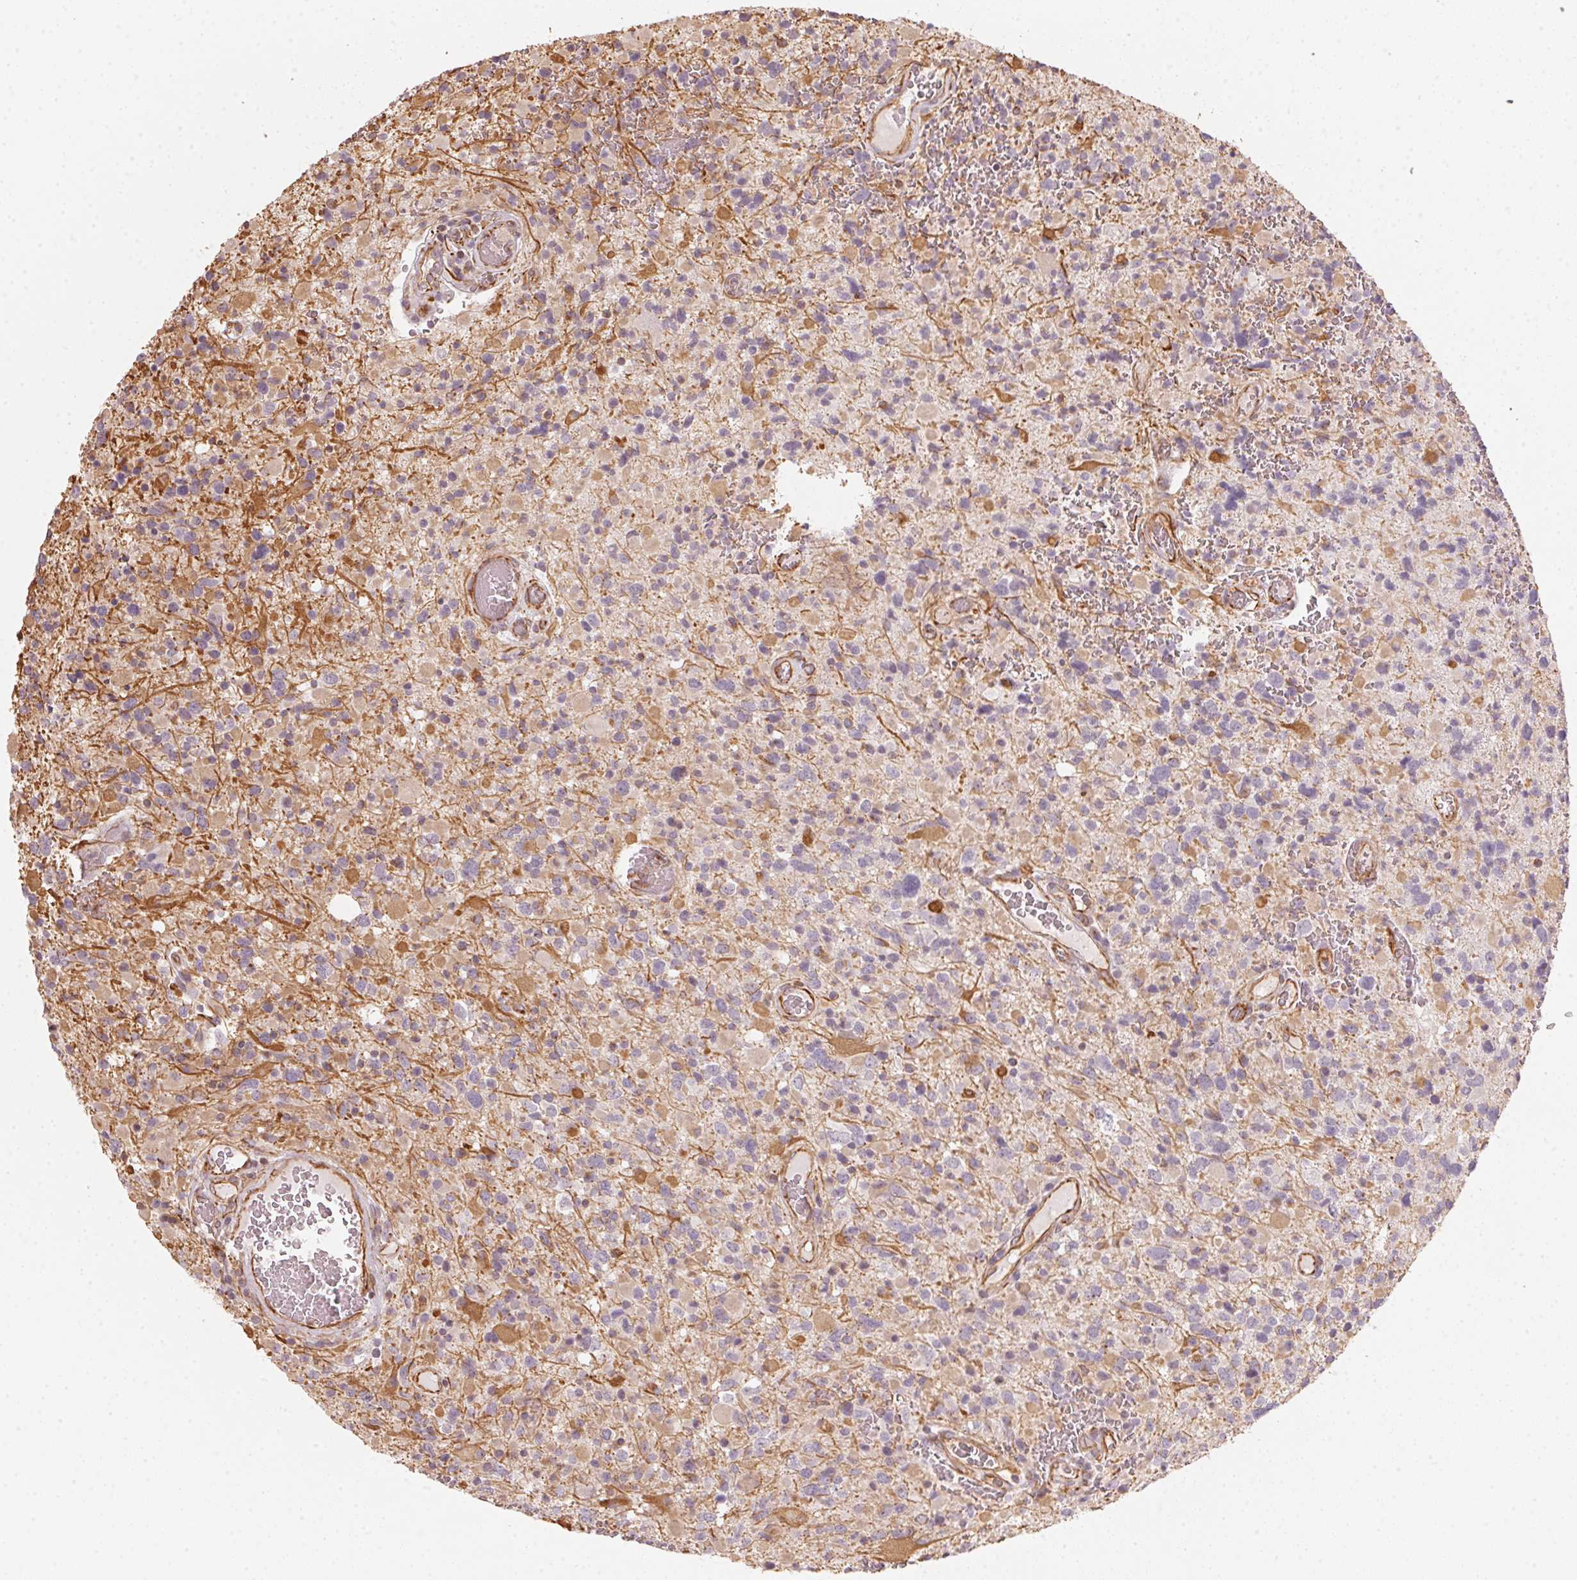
{"staining": {"intensity": "negative", "quantity": "none", "location": "none"}, "tissue": "glioma", "cell_type": "Tumor cells", "image_type": "cancer", "snomed": [{"axis": "morphology", "description": "Glioma, malignant, High grade"}, {"axis": "topography", "description": "Brain"}], "caption": "The micrograph reveals no significant positivity in tumor cells of glioma.", "gene": "FOXR2", "patient": {"sex": "female", "age": 40}}